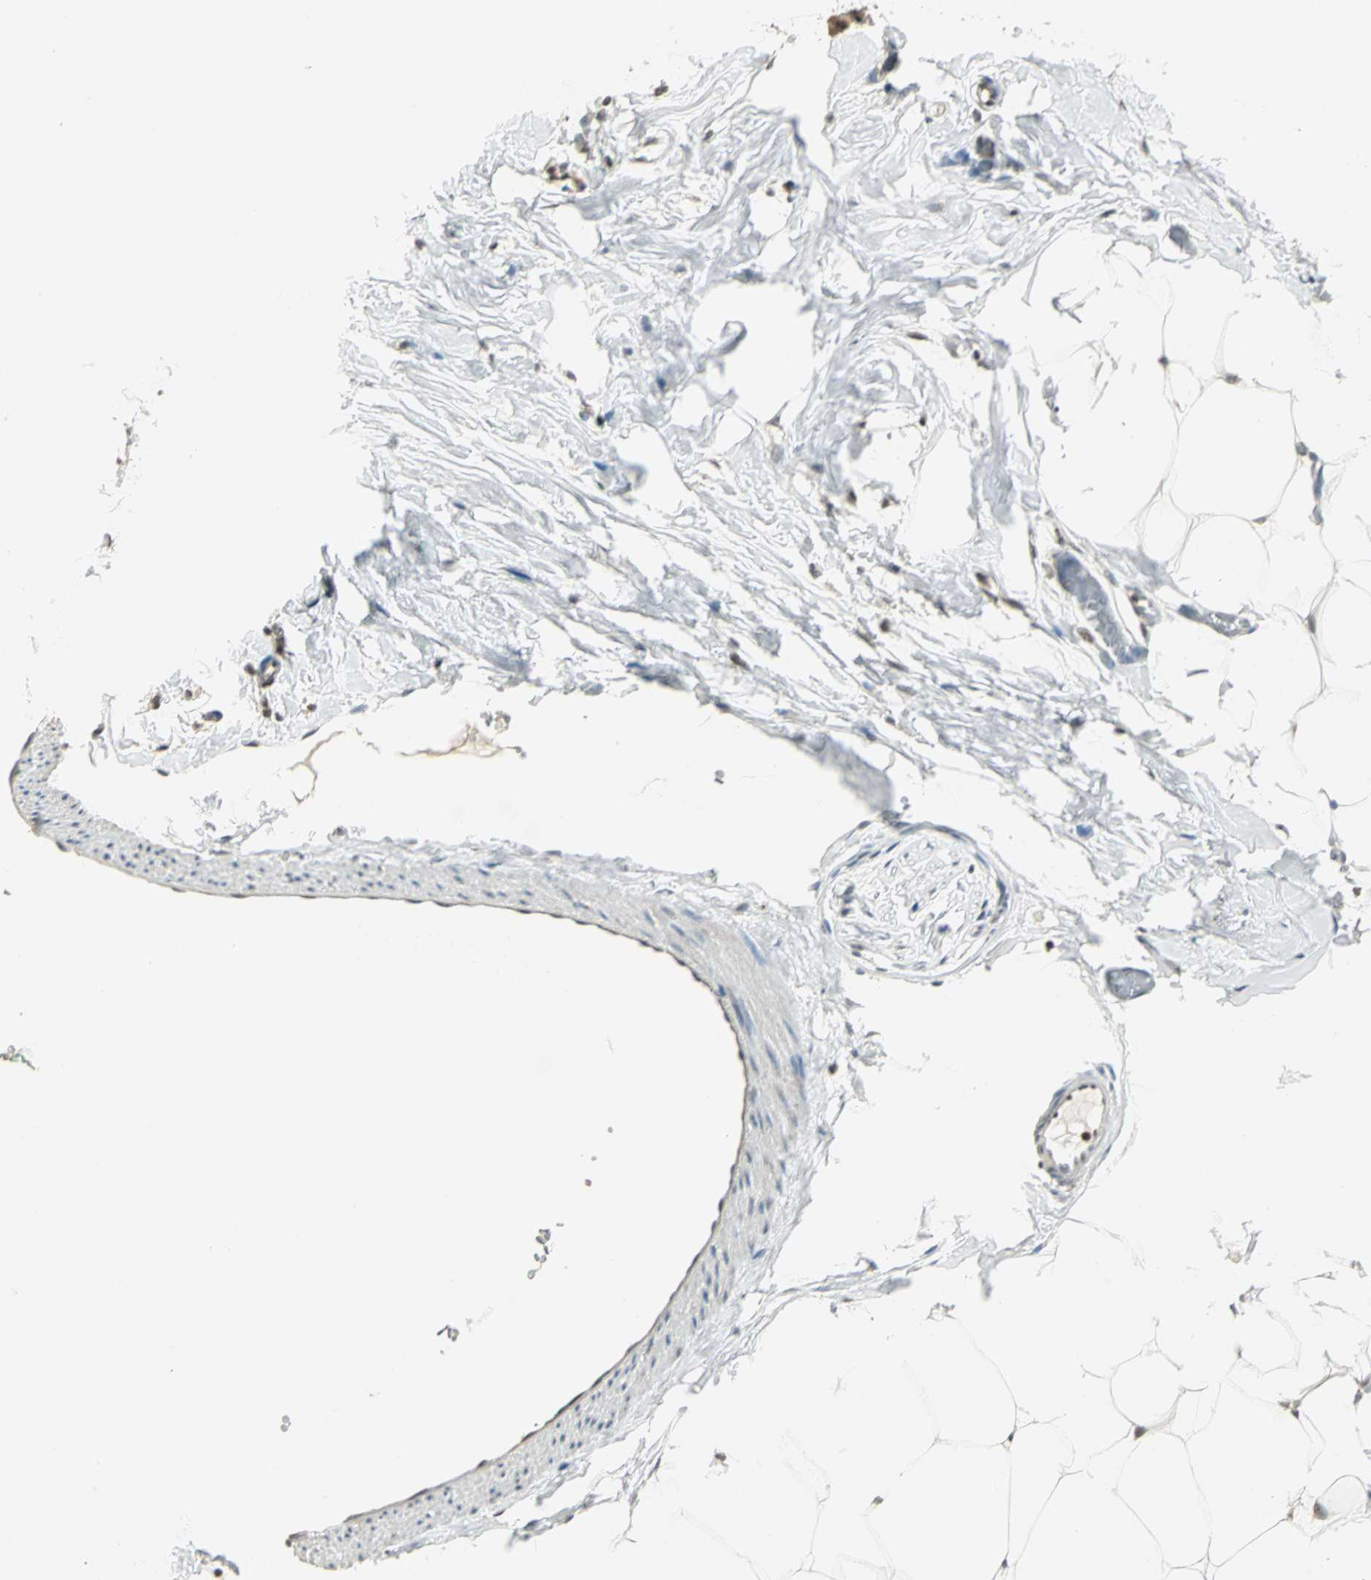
{"staining": {"intensity": "weak", "quantity": "25%-75%", "location": "cytoplasmic/membranous,nuclear"}, "tissue": "breast", "cell_type": "Adipocytes", "image_type": "normal", "snomed": [{"axis": "morphology", "description": "Normal tissue, NOS"}, {"axis": "topography", "description": "Breast"}, {"axis": "topography", "description": "Adipose tissue"}], "caption": "DAB (3,3'-diaminobenzidine) immunohistochemical staining of benign breast exhibits weak cytoplasmic/membranous,nuclear protein expression in approximately 25%-75% of adipocytes.", "gene": "SMARCA5", "patient": {"sex": "female", "age": 25}}